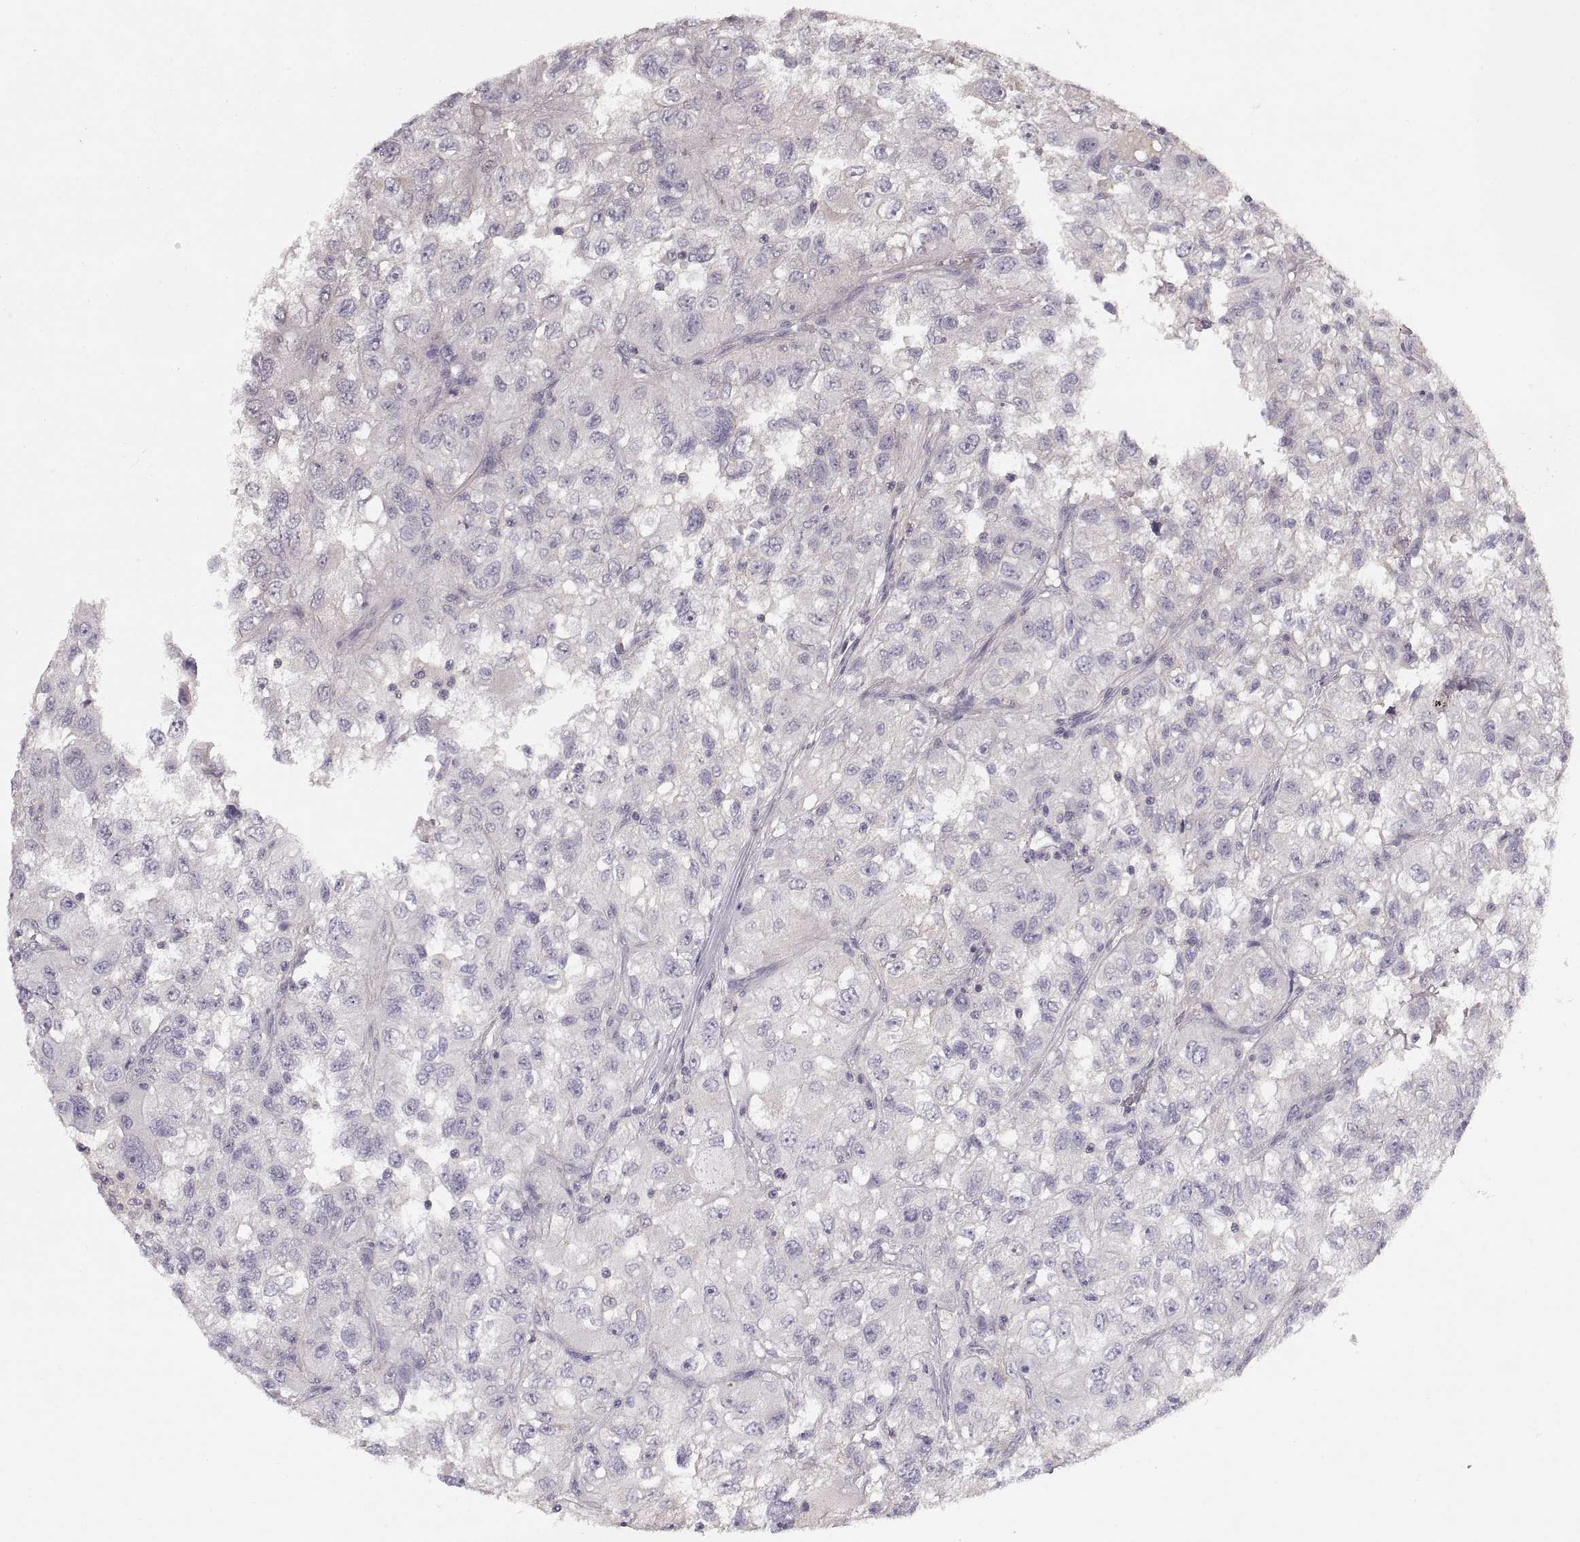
{"staining": {"intensity": "negative", "quantity": "none", "location": "none"}, "tissue": "renal cancer", "cell_type": "Tumor cells", "image_type": "cancer", "snomed": [{"axis": "morphology", "description": "Adenocarcinoma, NOS"}, {"axis": "topography", "description": "Kidney"}], "caption": "The micrograph exhibits no significant staining in tumor cells of adenocarcinoma (renal). (DAB immunohistochemistry (IHC) visualized using brightfield microscopy, high magnification).", "gene": "ADAM11", "patient": {"sex": "male", "age": 64}}